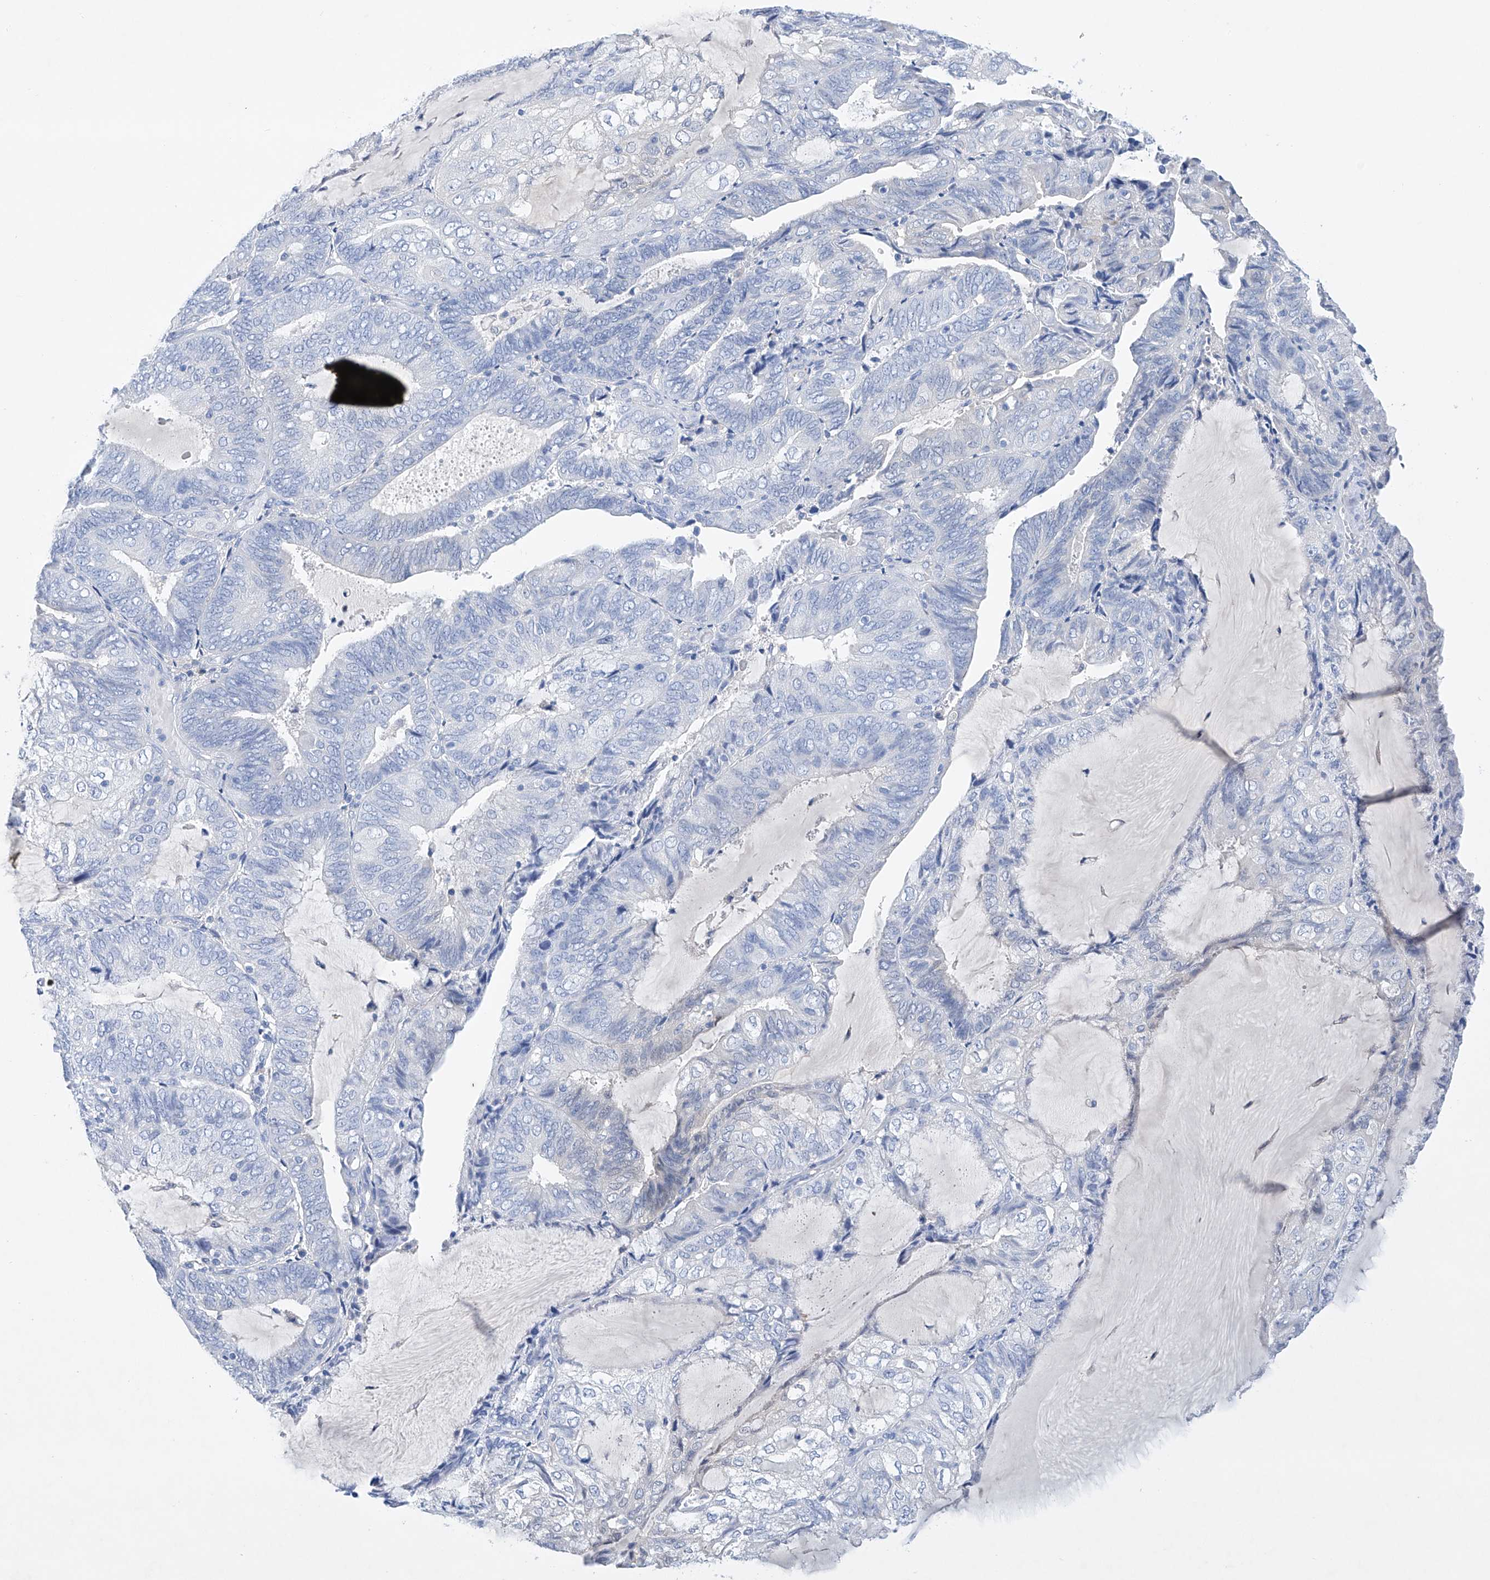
{"staining": {"intensity": "negative", "quantity": "none", "location": "none"}, "tissue": "endometrial cancer", "cell_type": "Tumor cells", "image_type": "cancer", "snomed": [{"axis": "morphology", "description": "Adenocarcinoma, NOS"}, {"axis": "topography", "description": "Endometrium"}], "caption": "There is no significant staining in tumor cells of endometrial adenocarcinoma.", "gene": "LURAP1", "patient": {"sex": "female", "age": 81}}